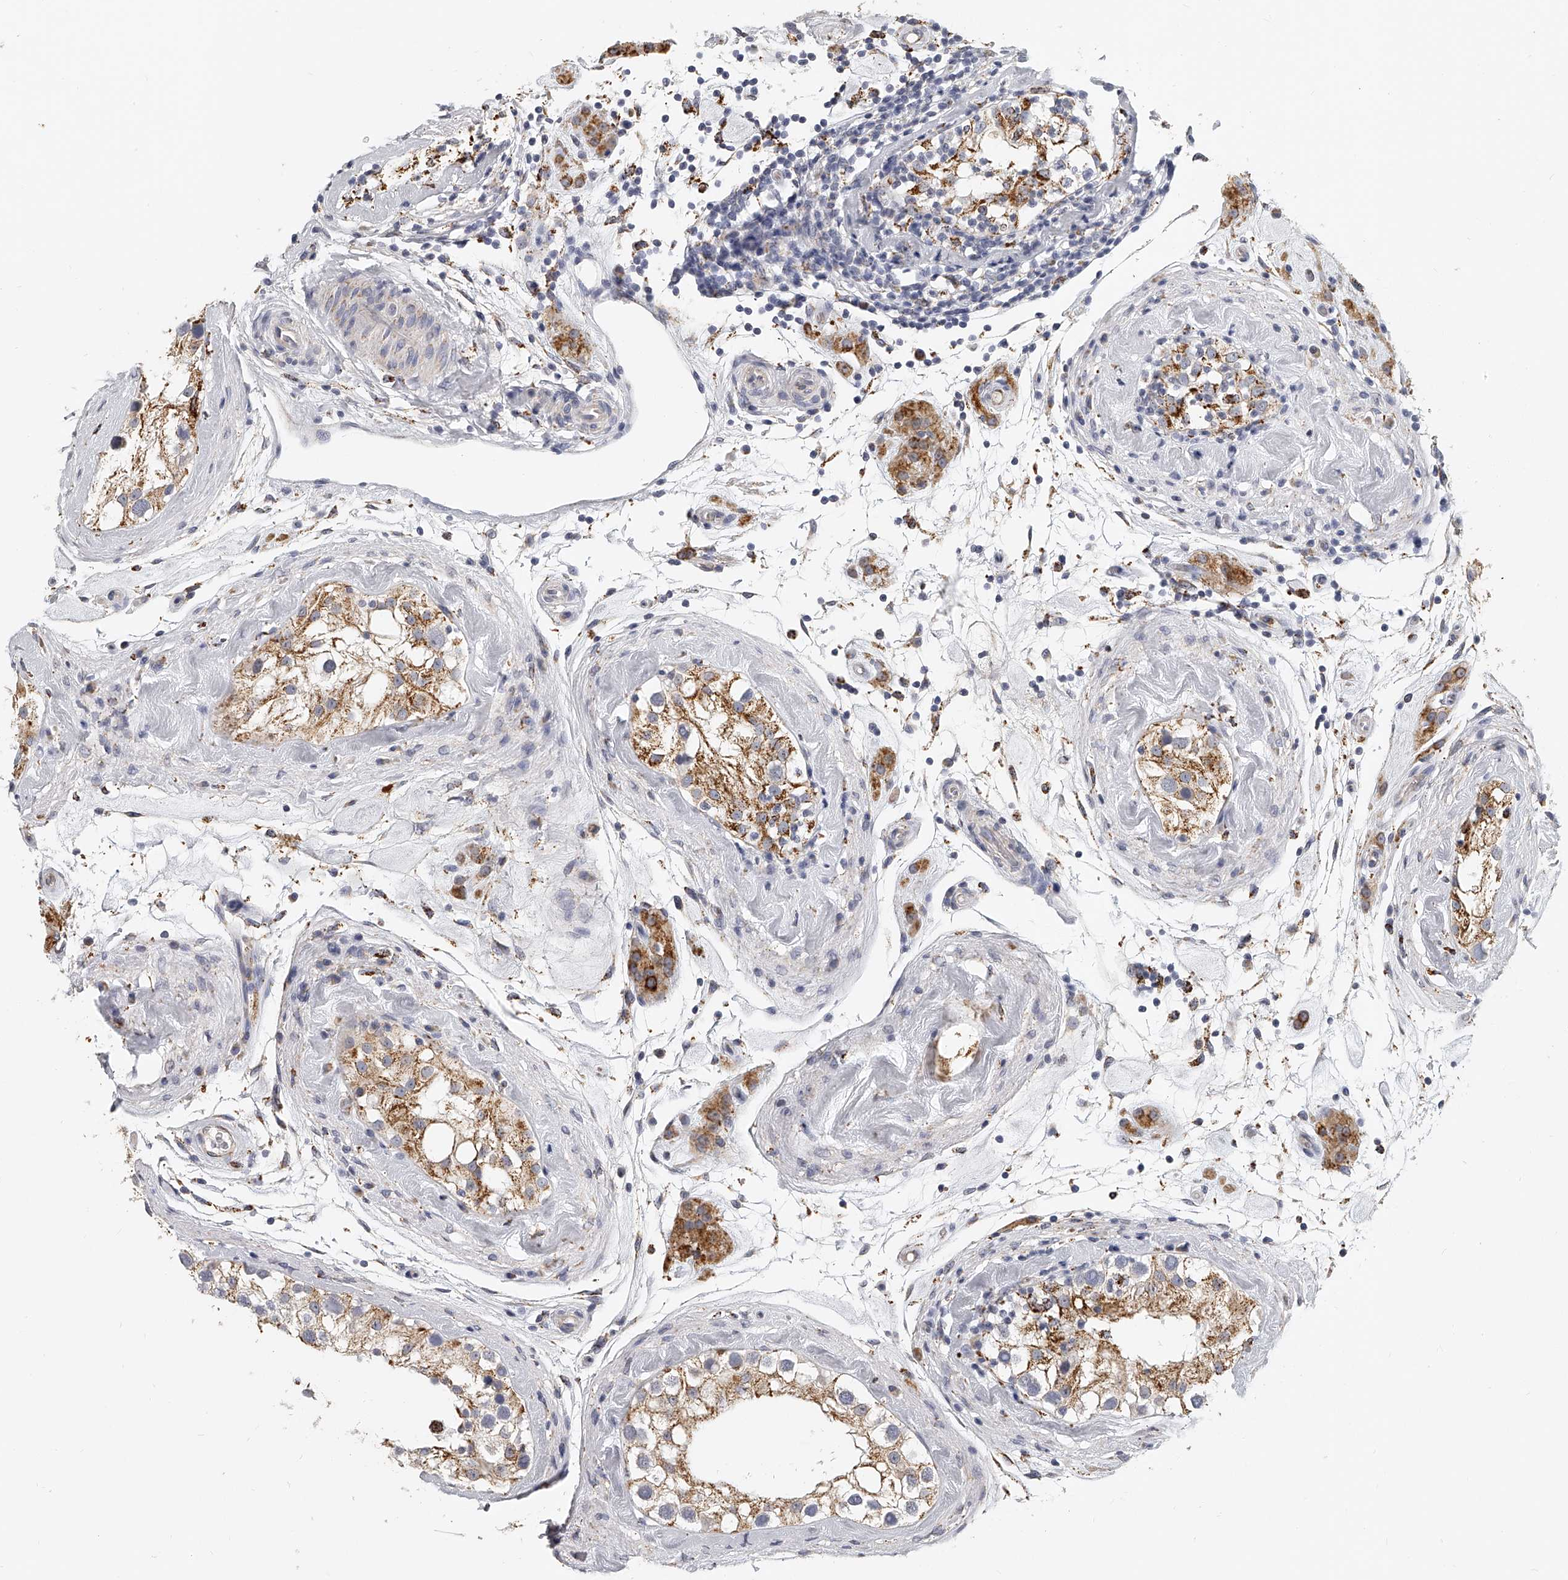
{"staining": {"intensity": "moderate", "quantity": "25%-75%", "location": "cytoplasmic/membranous"}, "tissue": "testis", "cell_type": "Cells in seminiferous ducts", "image_type": "normal", "snomed": [{"axis": "morphology", "description": "Normal tissue, NOS"}, {"axis": "topography", "description": "Testis"}], "caption": "Immunohistochemical staining of normal testis displays 25%-75% levels of moderate cytoplasmic/membranous protein expression in about 25%-75% of cells in seminiferous ducts. Using DAB (brown) and hematoxylin (blue) stains, captured at high magnification using brightfield microscopy.", "gene": "KLHL7", "patient": {"sex": "male", "age": 46}}